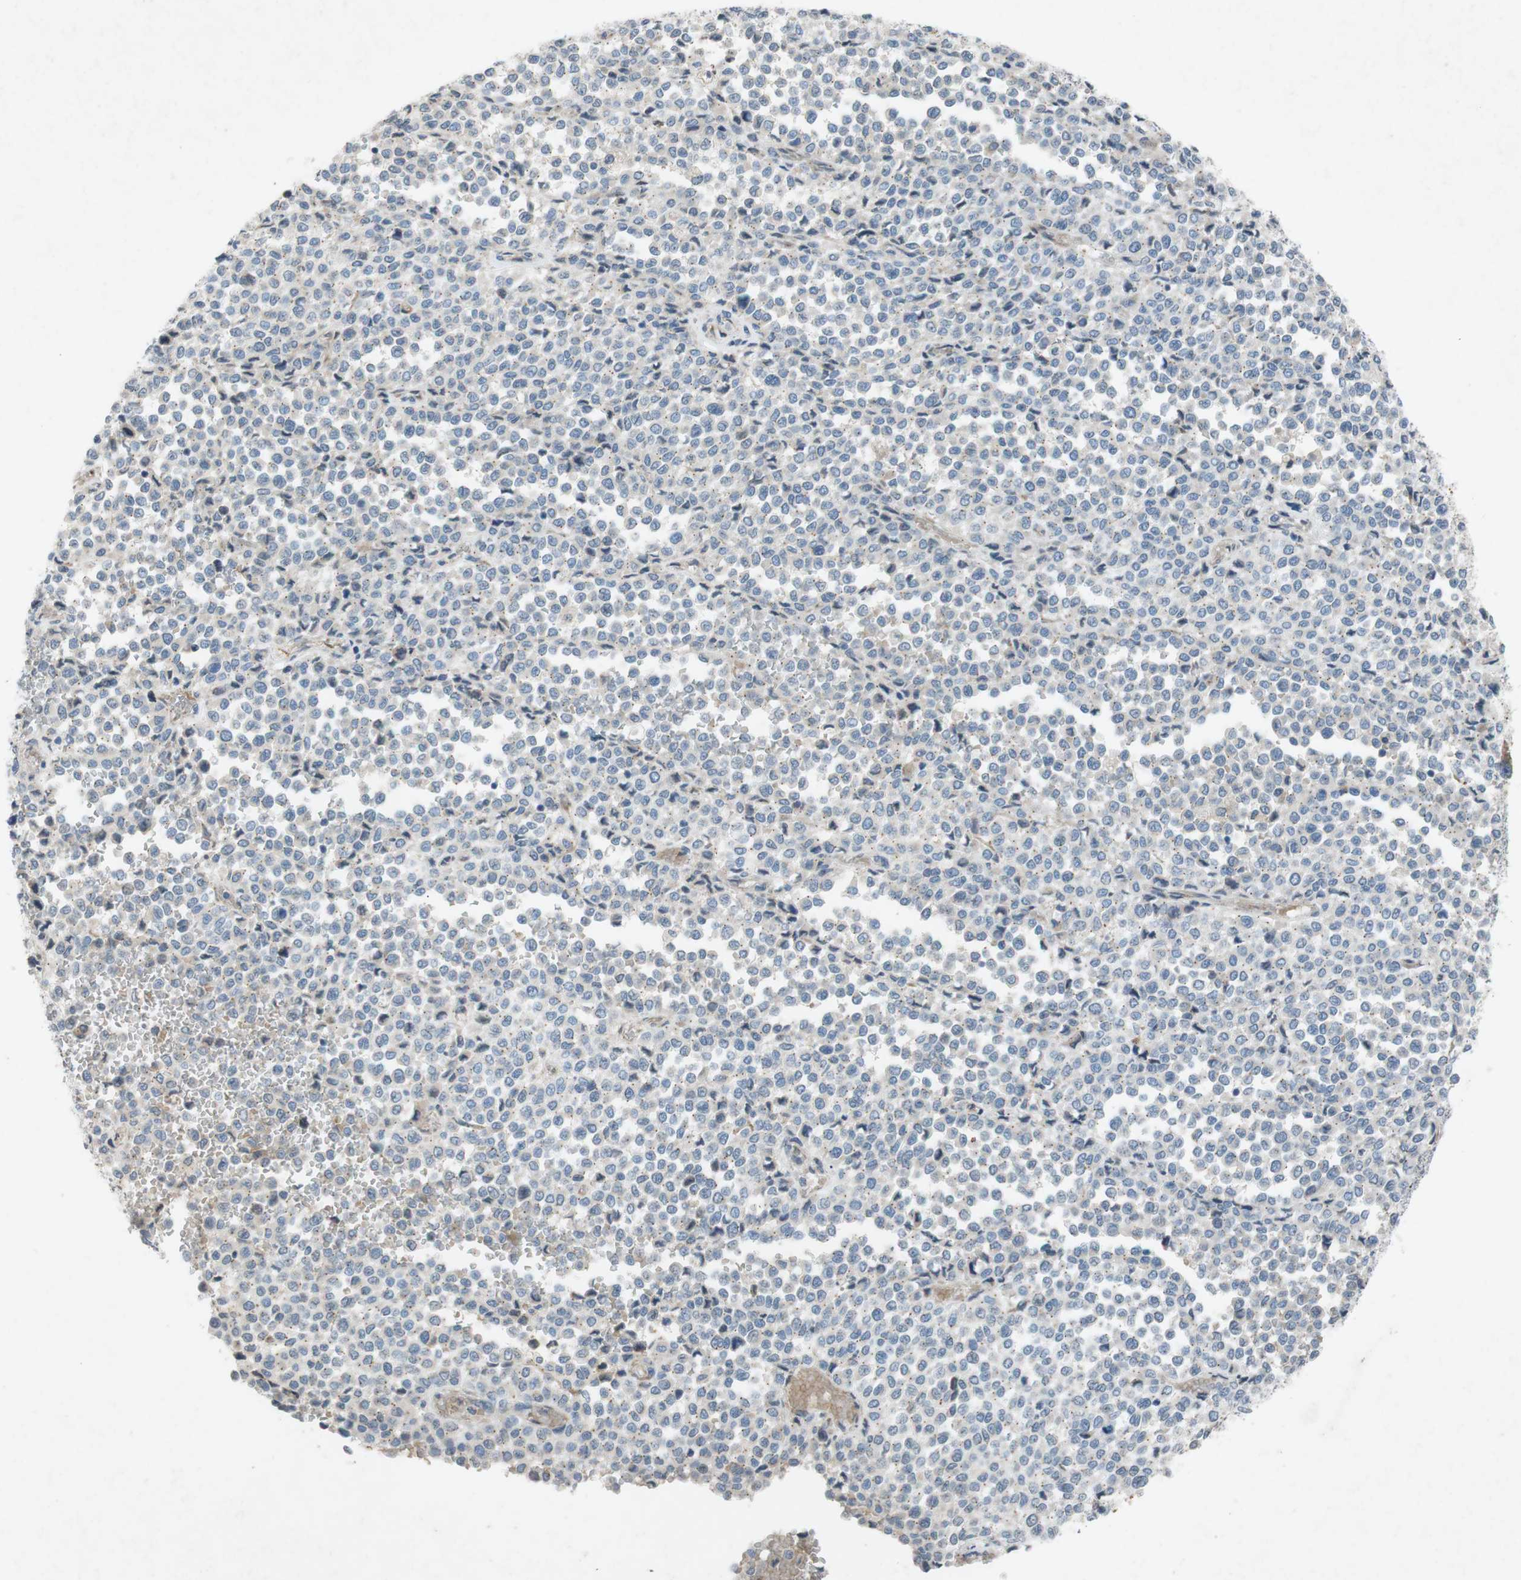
{"staining": {"intensity": "weak", "quantity": "<25%", "location": "cytoplasmic/membranous"}, "tissue": "melanoma", "cell_type": "Tumor cells", "image_type": "cancer", "snomed": [{"axis": "morphology", "description": "Malignant melanoma, Metastatic site"}, {"axis": "topography", "description": "Pancreas"}], "caption": "The photomicrograph exhibits no significant staining in tumor cells of malignant melanoma (metastatic site).", "gene": "ADD2", "patient": {"sex": "female", "age": 30}}